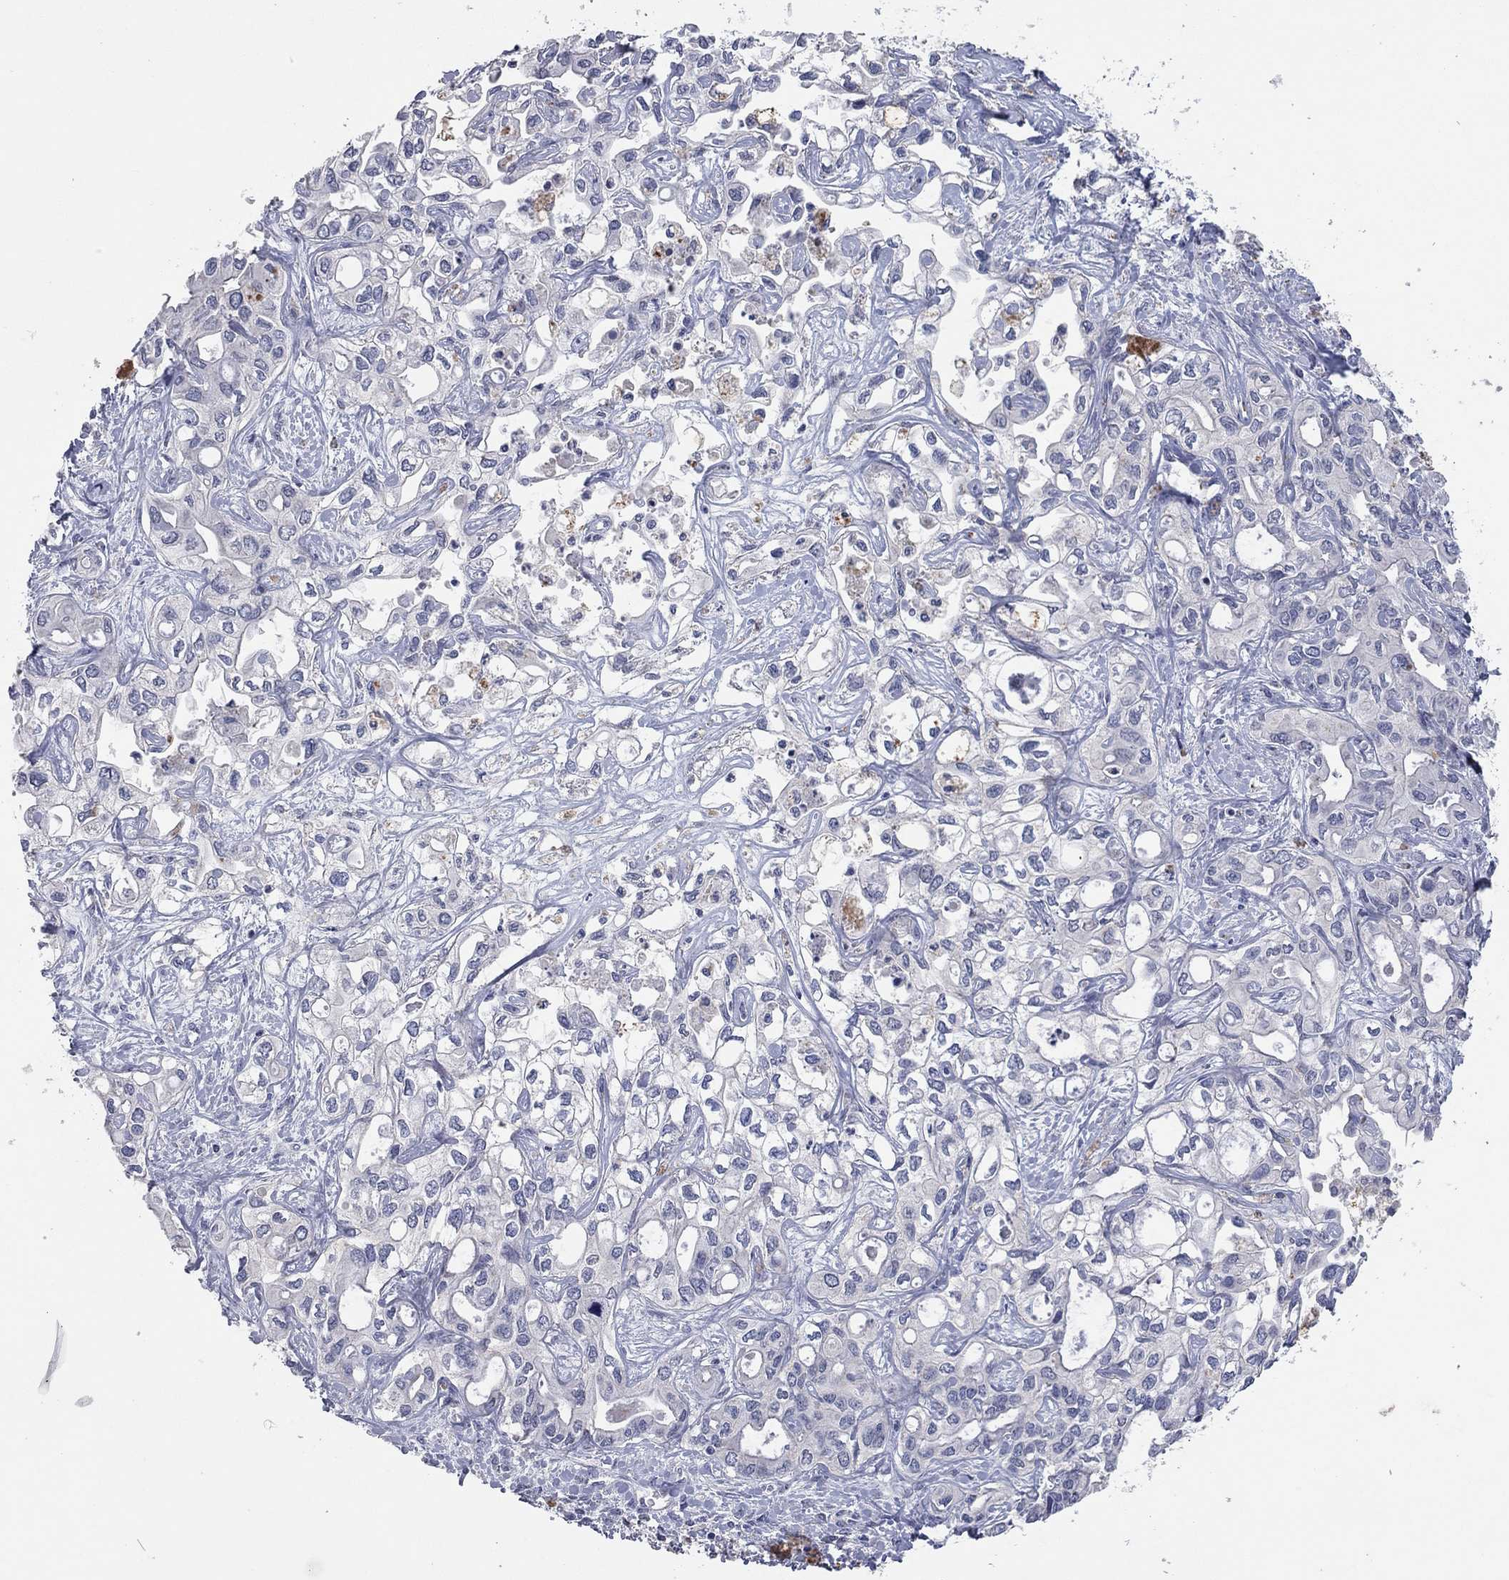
{"staining": {"intensity": "negative", "quantity": "none", "location": "none"}, "tissue": "liver cancer", "cell_type": "Tumor cells", "image_type": "cancer", "snomed": [{"axis": "morphology", "description": "Cholangiocarcinoma"}, {"axis": "topography", "description": "Liver"}], "caption": "Image shows no protein positivity in tumor cells of liver cancer tissue.", "gene": "MMP13", "patient": {"sex": "female", "age": 64}}